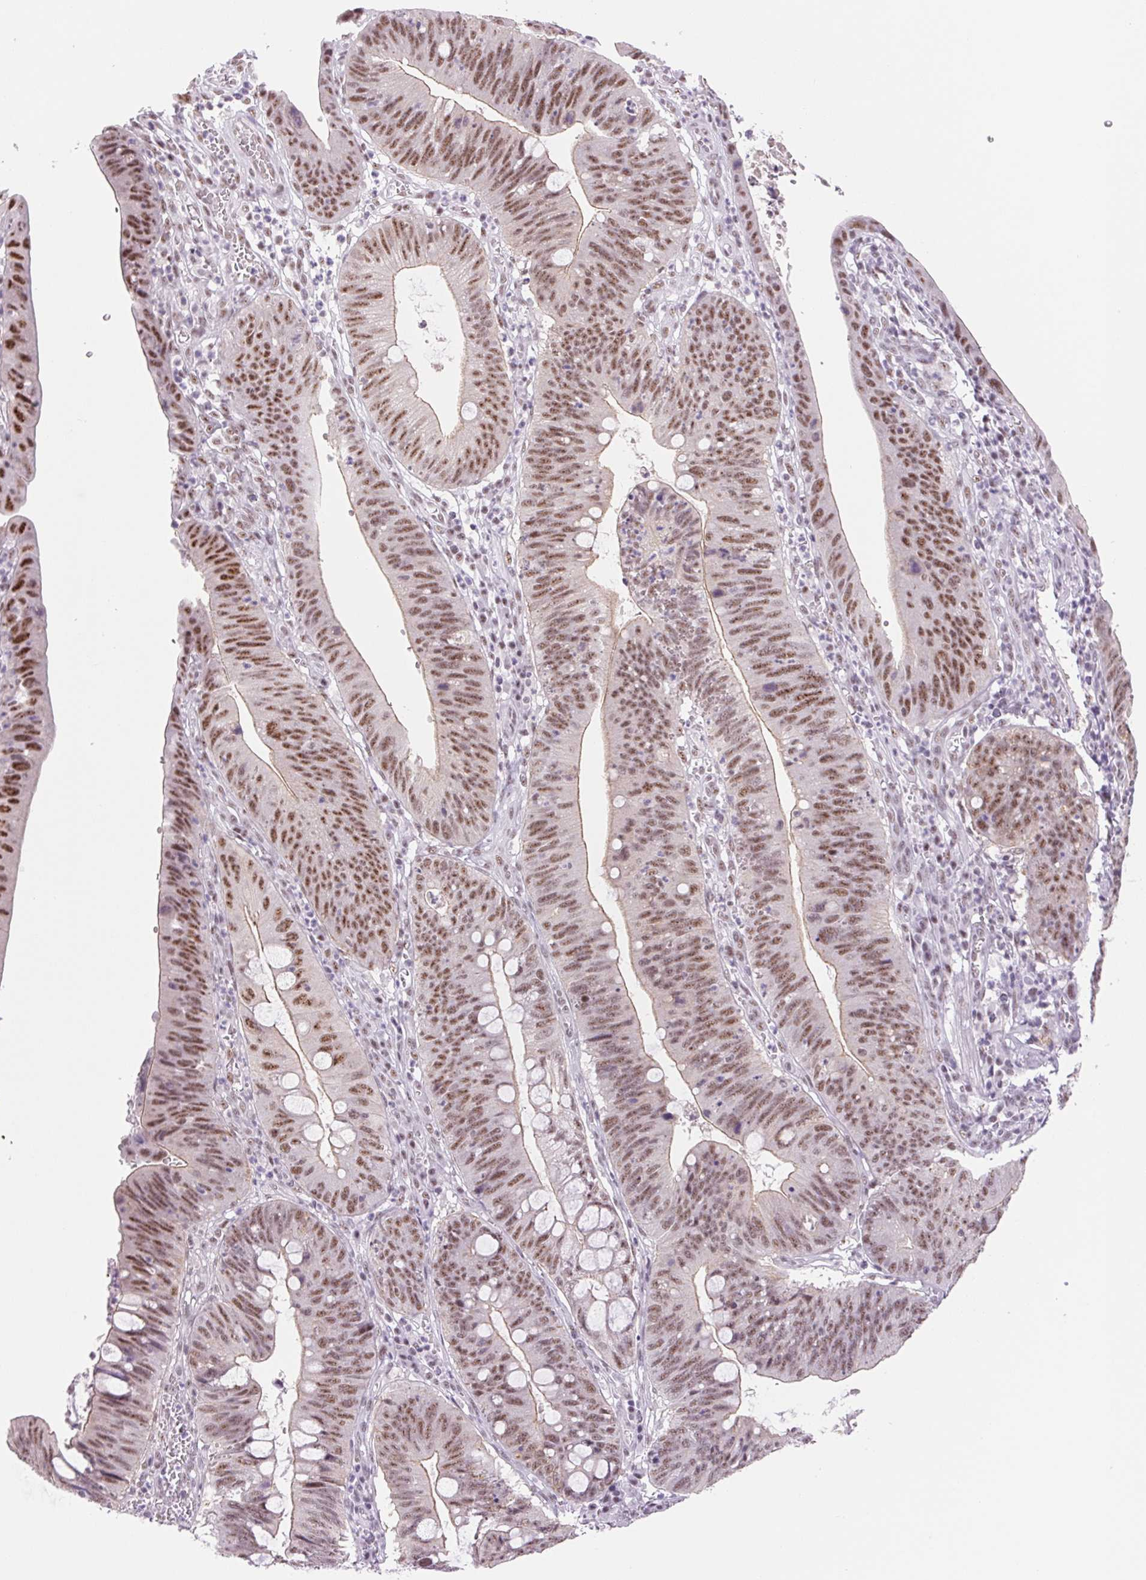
{"staining": {"intensity": "moderate", "quantity": ">75%", "location": "cytoplasmic/membranous,nuclear"}, "tissue": "stomach cancer", "cell_type": "Tumor cells", "image_type": "cancer", "snomed": [{"axis": "morphology", "description": "Adenocarcinoma, NOS"}, {"axis": "topography", "description": "Stomach"}], "caption": "Stomach cancer (adenocarcinoma) stained with a protein marker shows moderate staining in tumor cells.", "gene": "ZC3H14", "patient": {"sex": "male", "age": 59}}